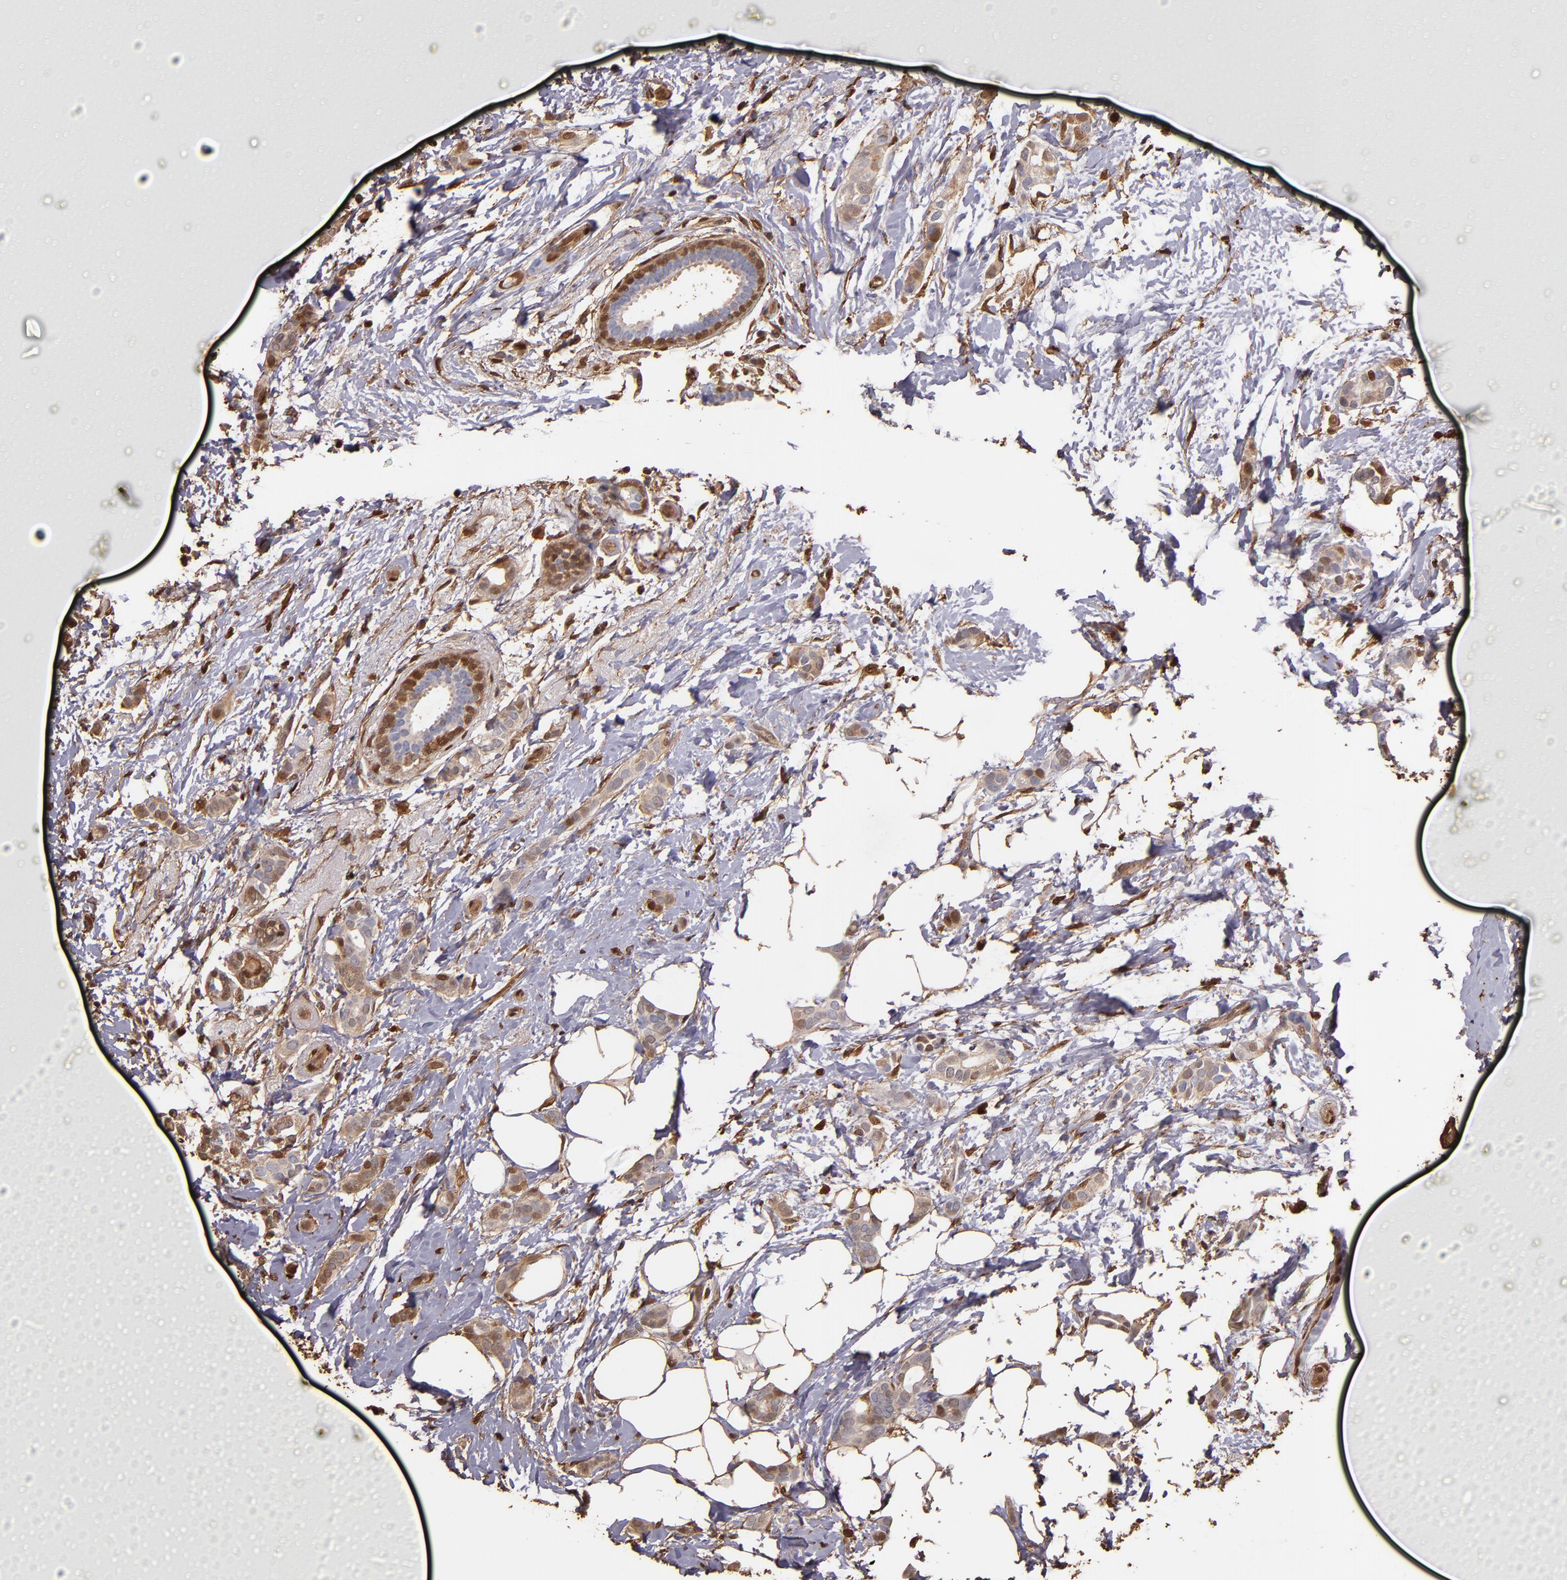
{"staining": {"intensity": "moderate", "quantity": "<25%", "location": "cytoplasmic/membranous"}, "tissue": "breast cancer", "cell_type": "Tumor cells", "image_type": "cancer", "snomed": [{"axis": "morphology", "description": "Duct carcinoma"}, {"axis": "topography", "description": "Breast"}], "caption": "Breast cancer (invasive ductal carcinoma) was stained to show a protein in brown. There is low levels of moderate cytoplasmic/membranous staining in approximately <25% of tumor cells. (Stains: DAB in brown, nuclei in blue, Microscopy: brightfield microscopy at high magnification).", "gene": "S100A6", "patient": {"sex": "female", "age": 54}}